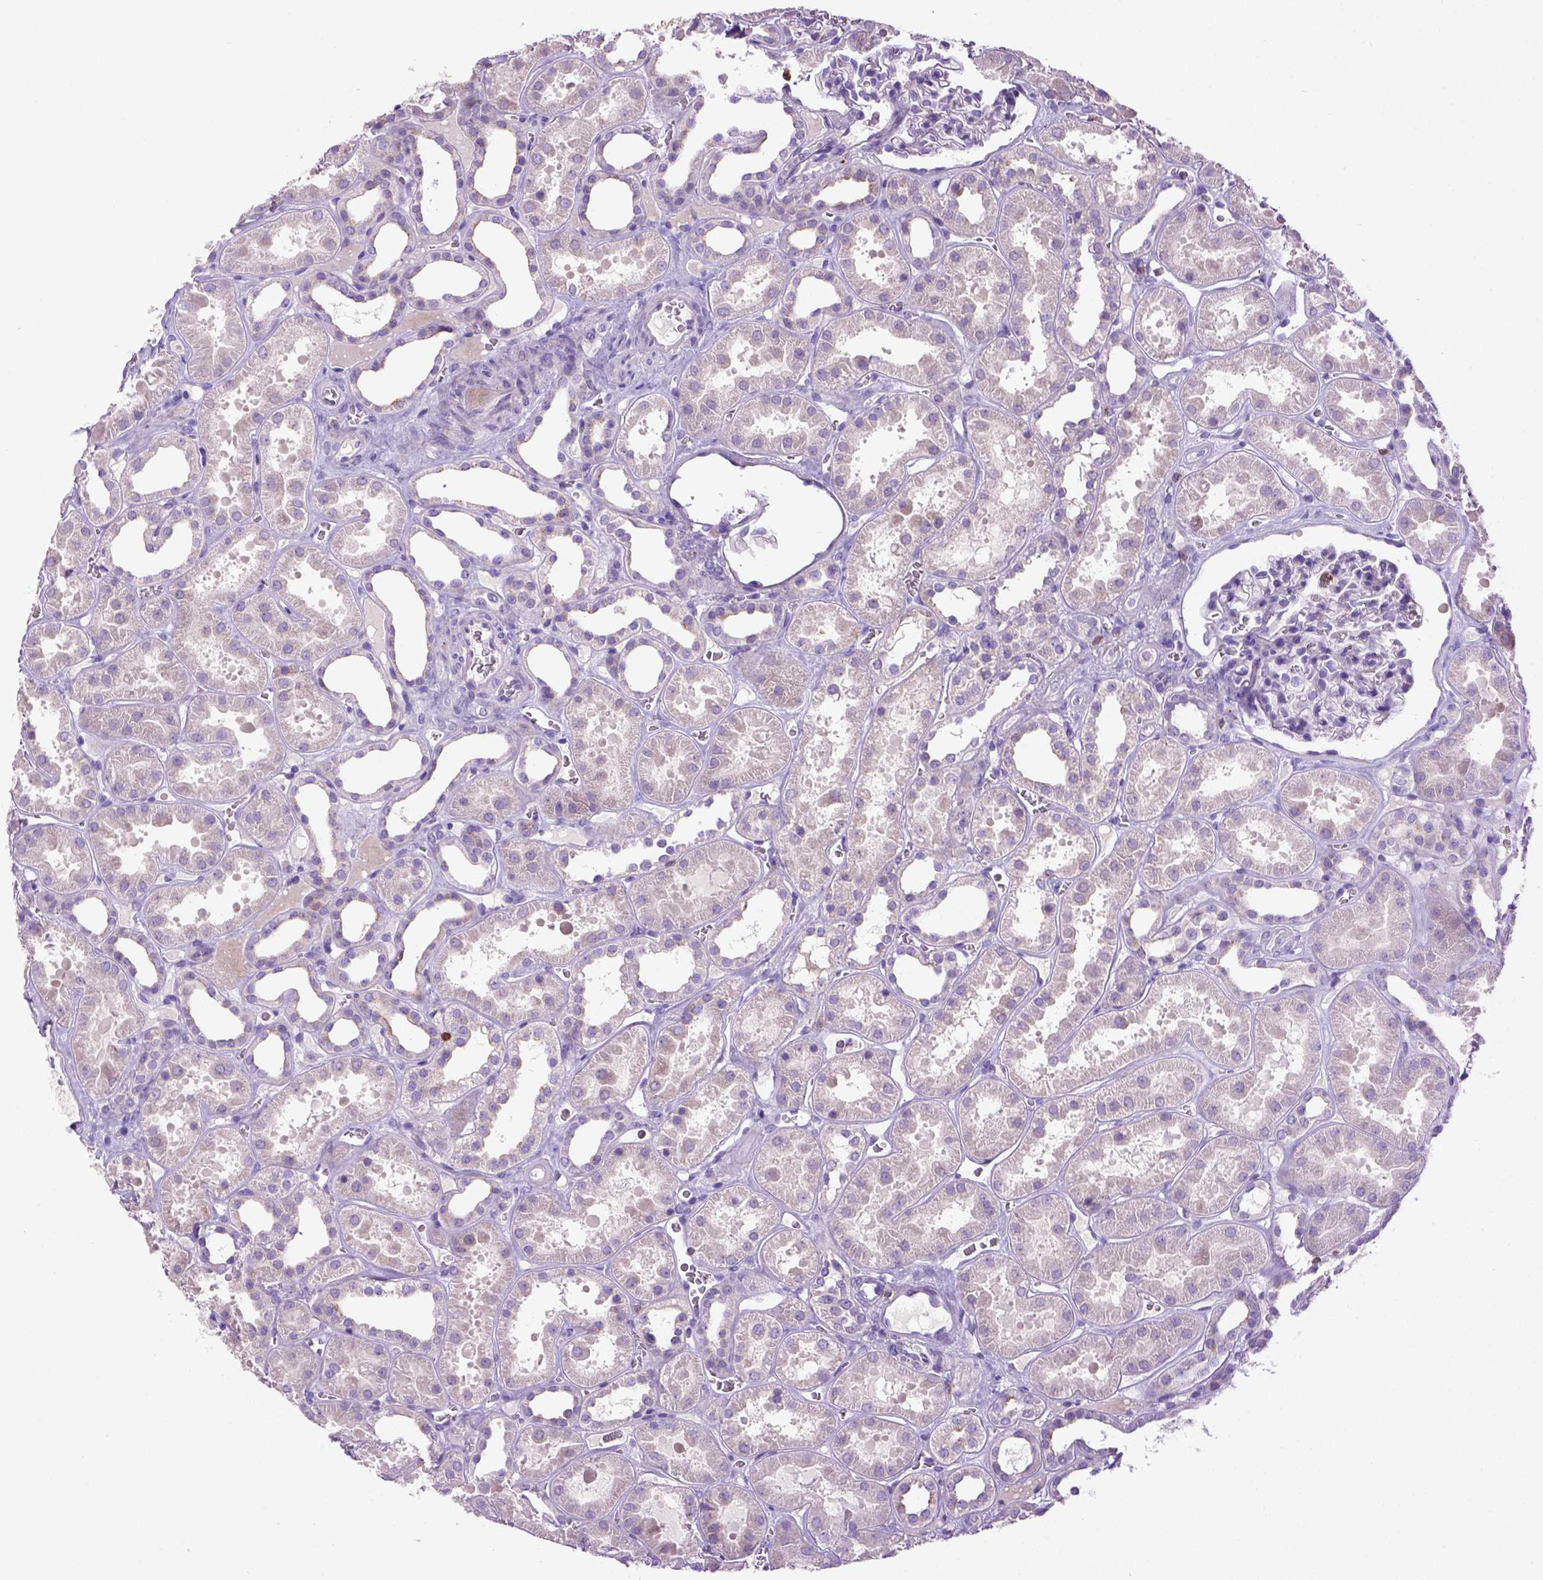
{"staining": {"intensity": "negative", "quantity": "none", "location": "none"}, "tissue": "kidney", "cell_type": "Cells in glomeruli", "image_type": "normal", "snomed": [{"axis": "morphology", "description": "Normal tissue, NOS"}, {"axis": "topography", "description": "Kidney"}], "caption": "This is an immunohistochemistry (IHC) micrograph of normal kidney. There is no staining in cells in glomeruli.", "gene": "CD3E", "patient": {"sex": "female", "age": 41}}